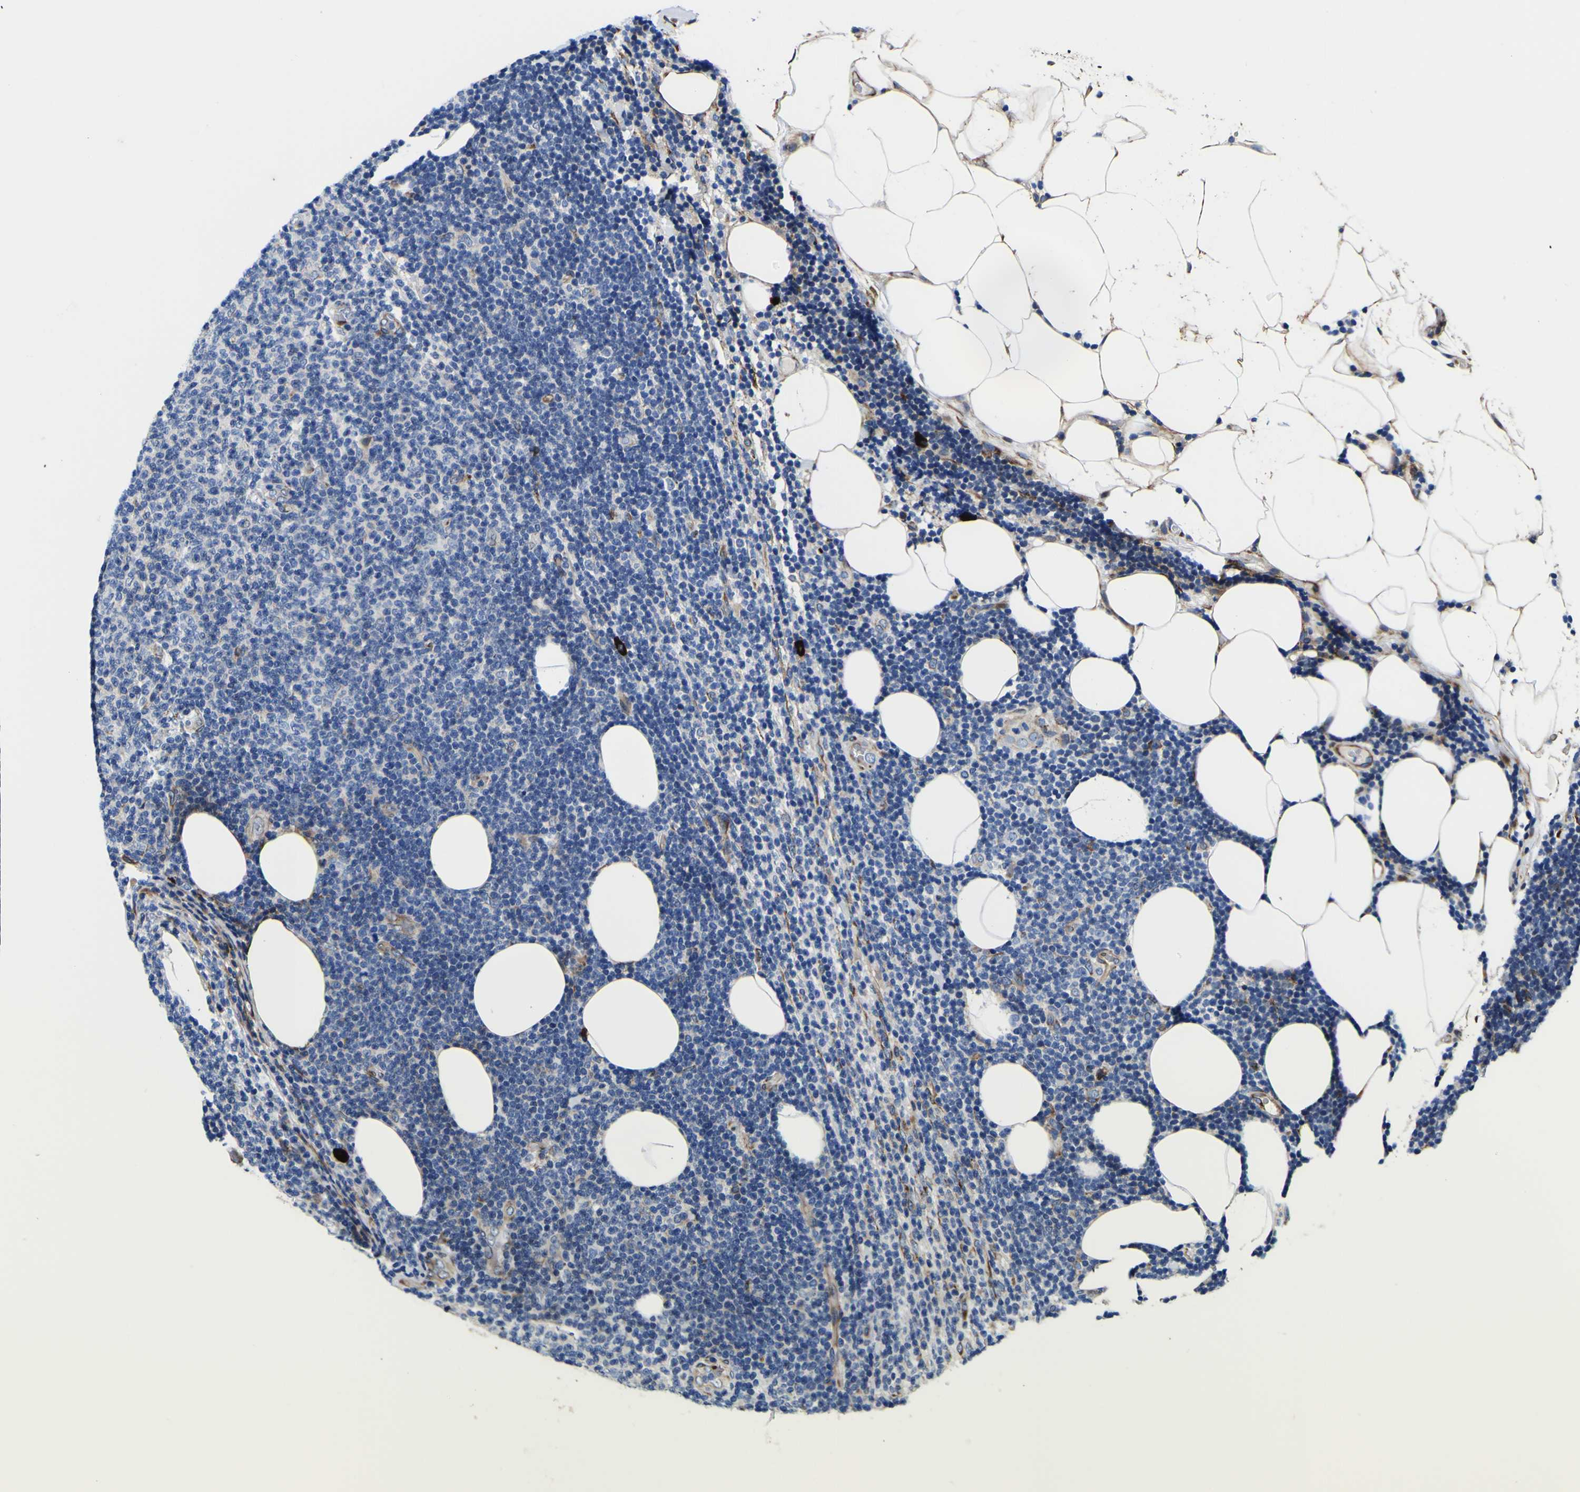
{"staining": {"intensity": "weak", "quantity": "<25%", "location": "cytoplasmic/membranous"}, "tissue": "lymphoma", "cell_type": "Tumor cells", "image_type": "cancer", "snomed": [{"axis": "morphology", "description": "Malignant lymphoma, non-Hodgkin's type, Low grade"}, {"axis": "topography", "description": "Lymph node"}], "caption": "DAB (3,3'-diaminobenzidine) immunohistochemical staining of low-grade malignant lymphoma, non-Hodgkin's type reveals no significant positivity in tumor cells. Brightfield microscopy of immunohistochemistry stained with DAB (3,3'-diaminobenzidine) (brown) and hematoxylin (blue), captured at high magnification.", "gene": "SCD", "patient": {"sex": "male", "age": 66}}